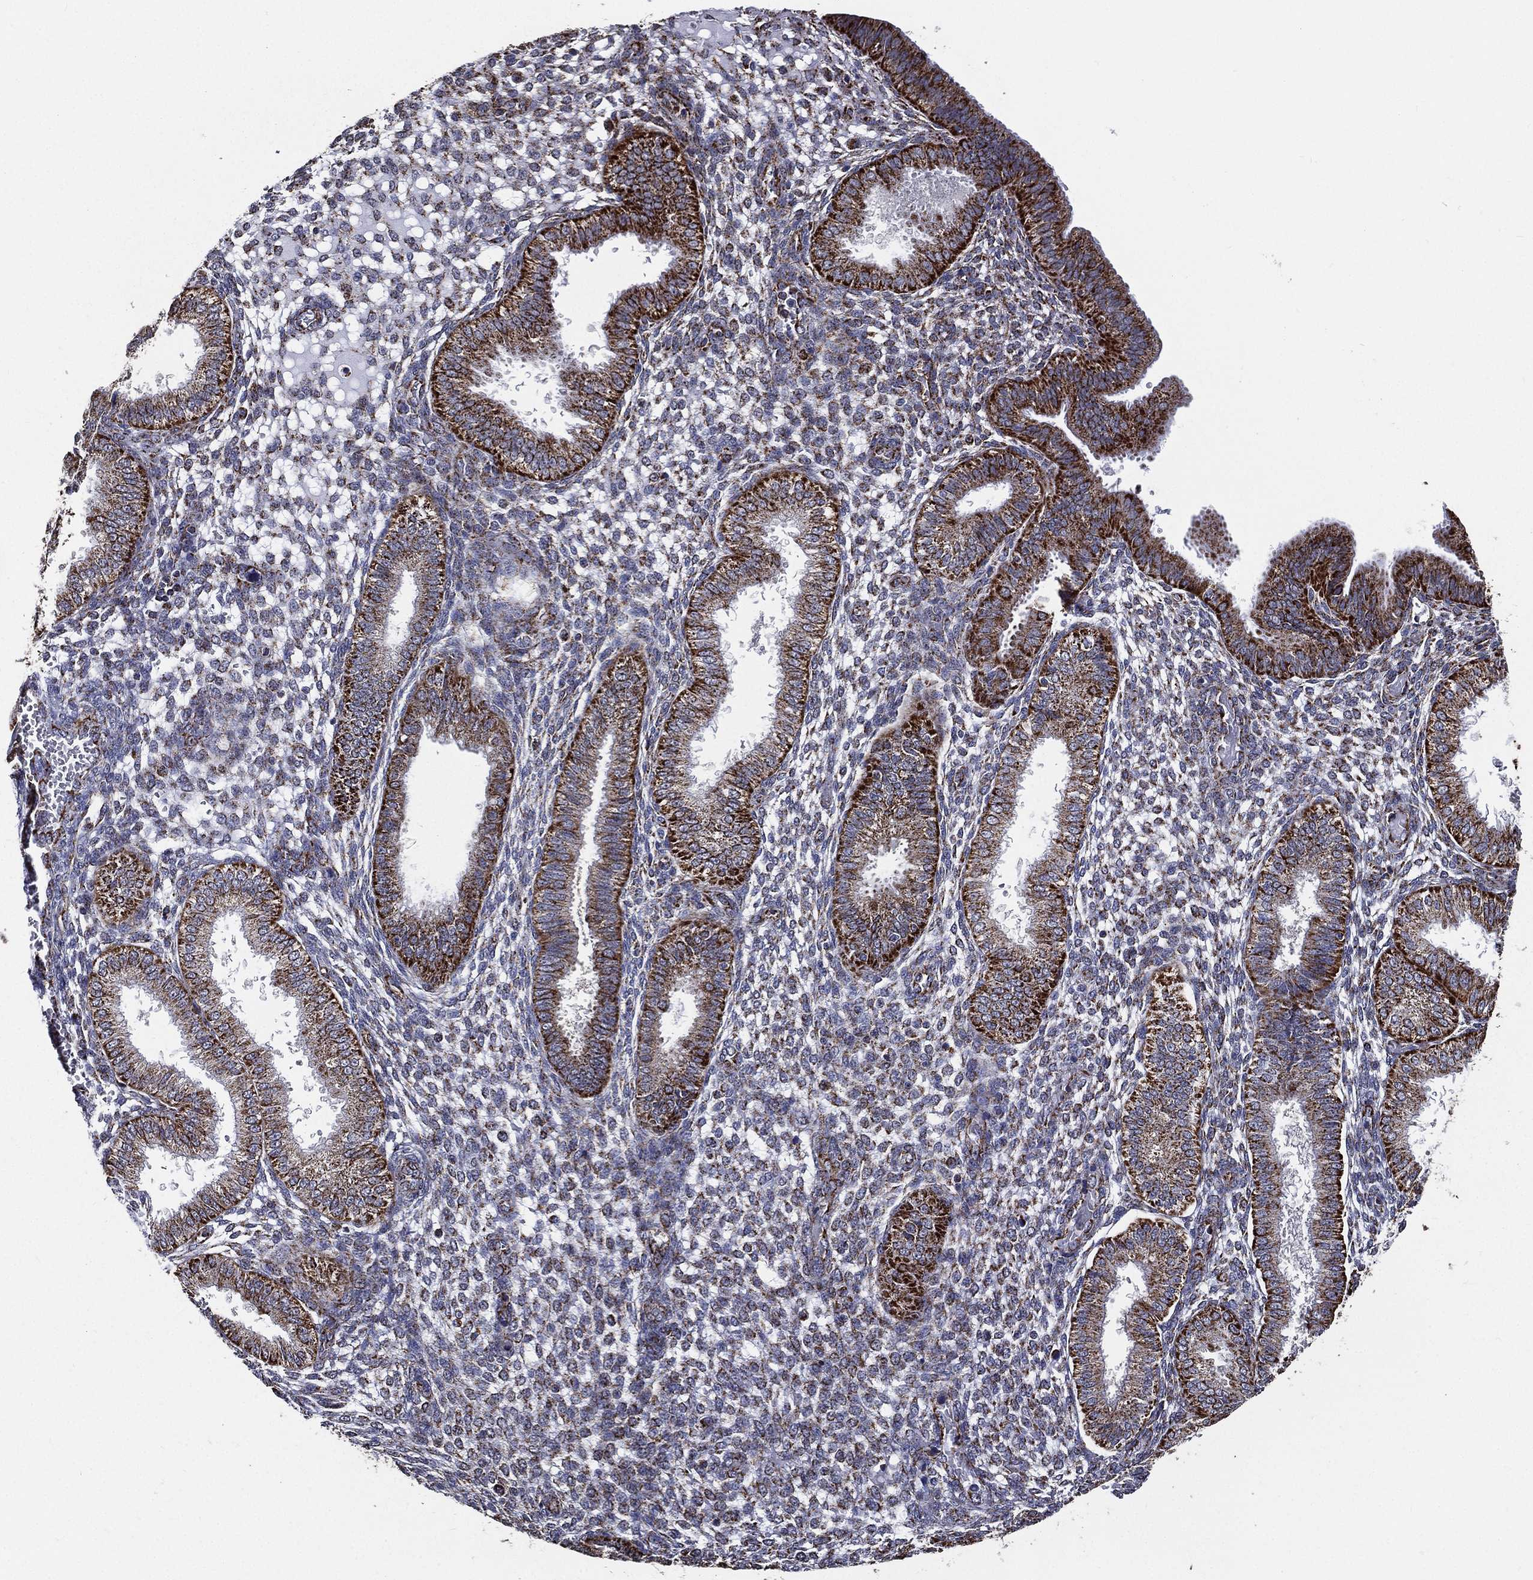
{"staining": {"intensity": "moderate", "quantity": "<25%", "location": "cytoplasmic/membranous"}, "tissue": "endometrium", "cell_type": "Cells in endometrial stroma", "image_type": "normal", "snomed": [{"axis": "morphology", "description": "Normal tissue, NOS"}, {"axis": "topography", "description": "Endometrium"}], "caption": "Moderate cytoplasmic/membranous protein staining is appreciated in about <25% of cells in endometrial stroma in endometrium.", "gene": "NDUFAB1", "patient": {"sex": "female", "age": 43}}